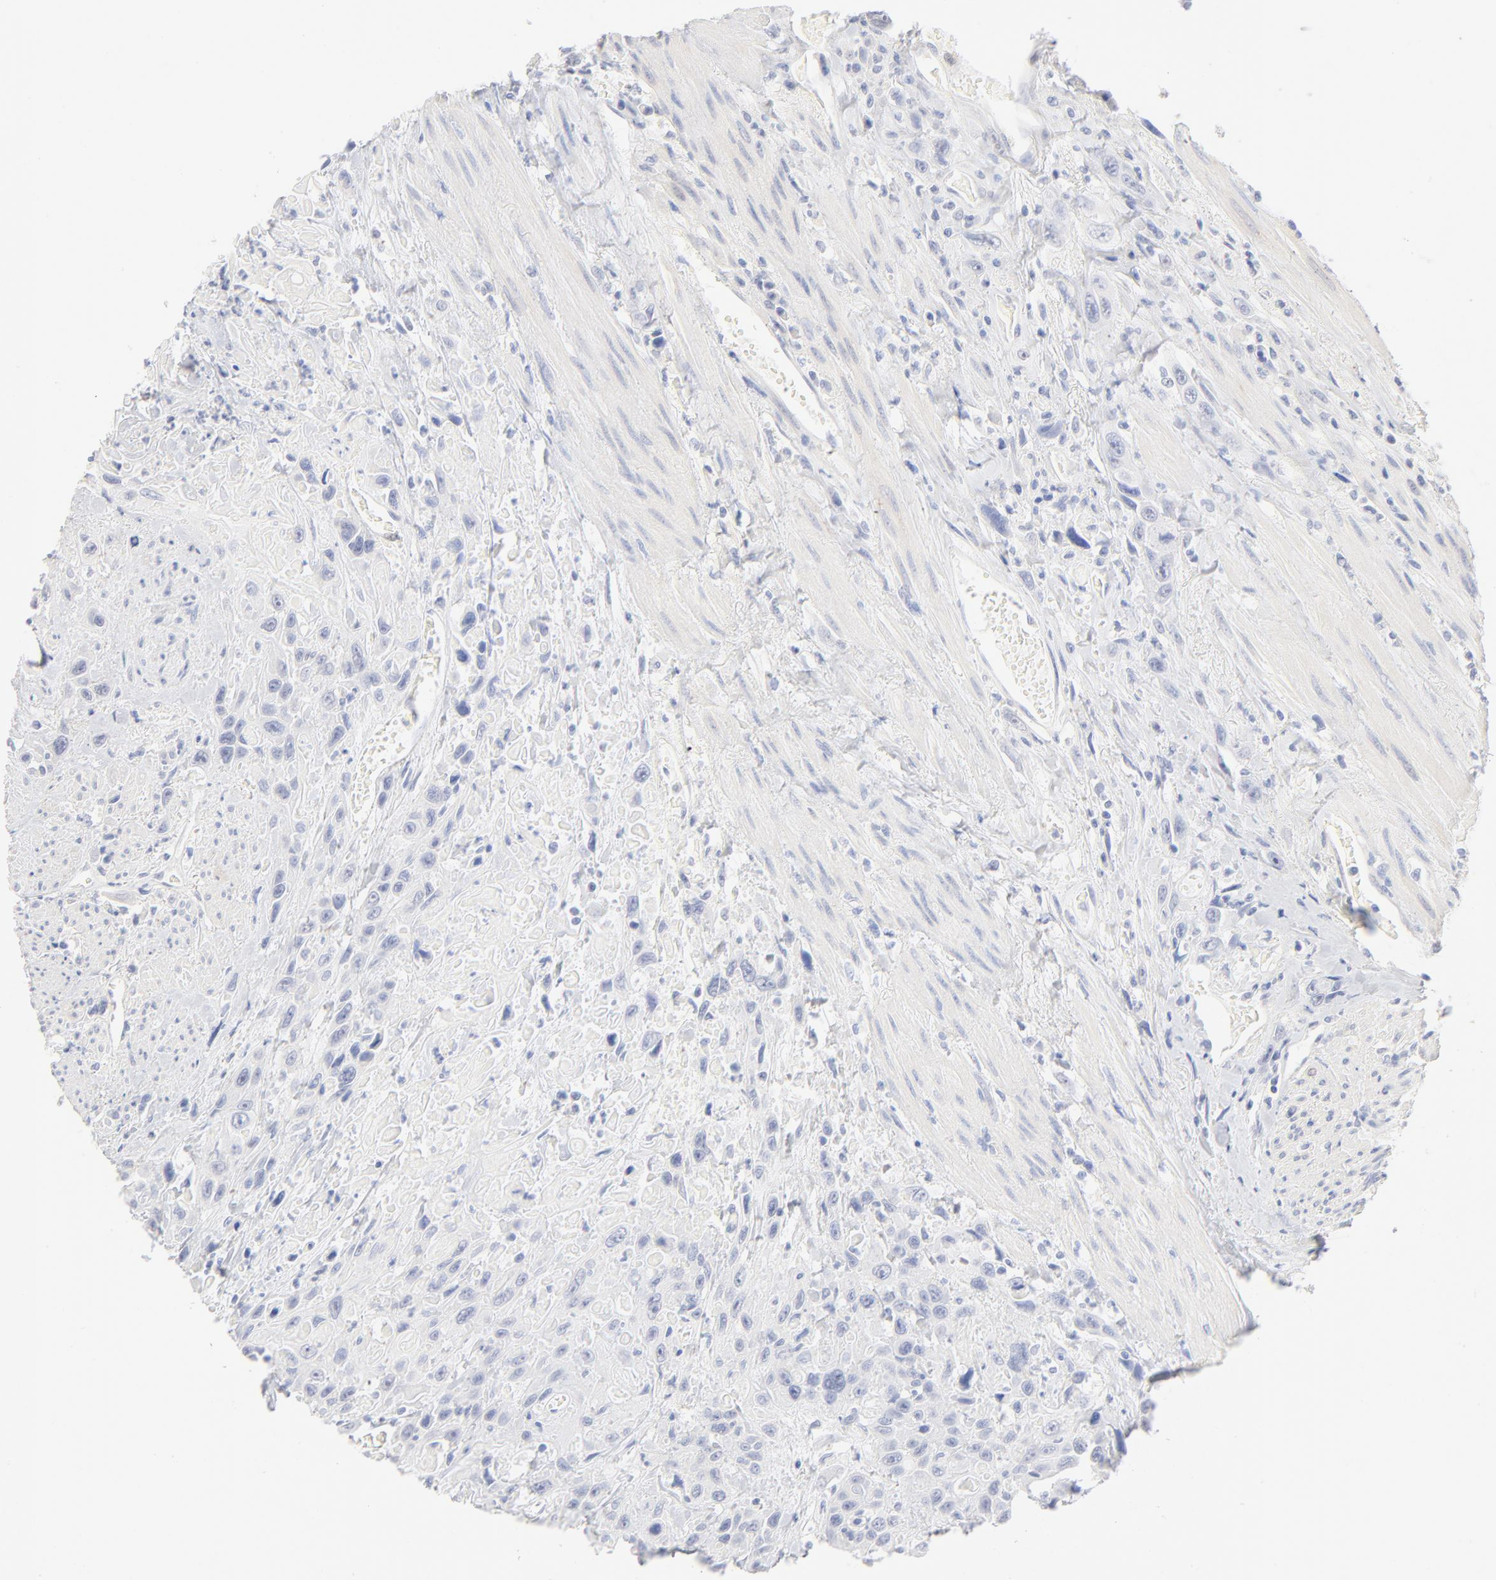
{"staining": {"intensity": "negative", "quantity": "none", "location": "none"}, "tissue": "urothelial cancer", "cell_type": "Tumor cells", "image_type": "cancer", "snomed": [{"axis": "morphology", "description": "Urothelial carcinoma, High grade"}, {"axis": "topography", "description": "Urinary bladder"}], "caption": "Tumor cells show no significant protein staining in urothelial carcinoma (high-grade).", "gene": "ONECUT1", "patient": {"sex": "female", "age": 84}}